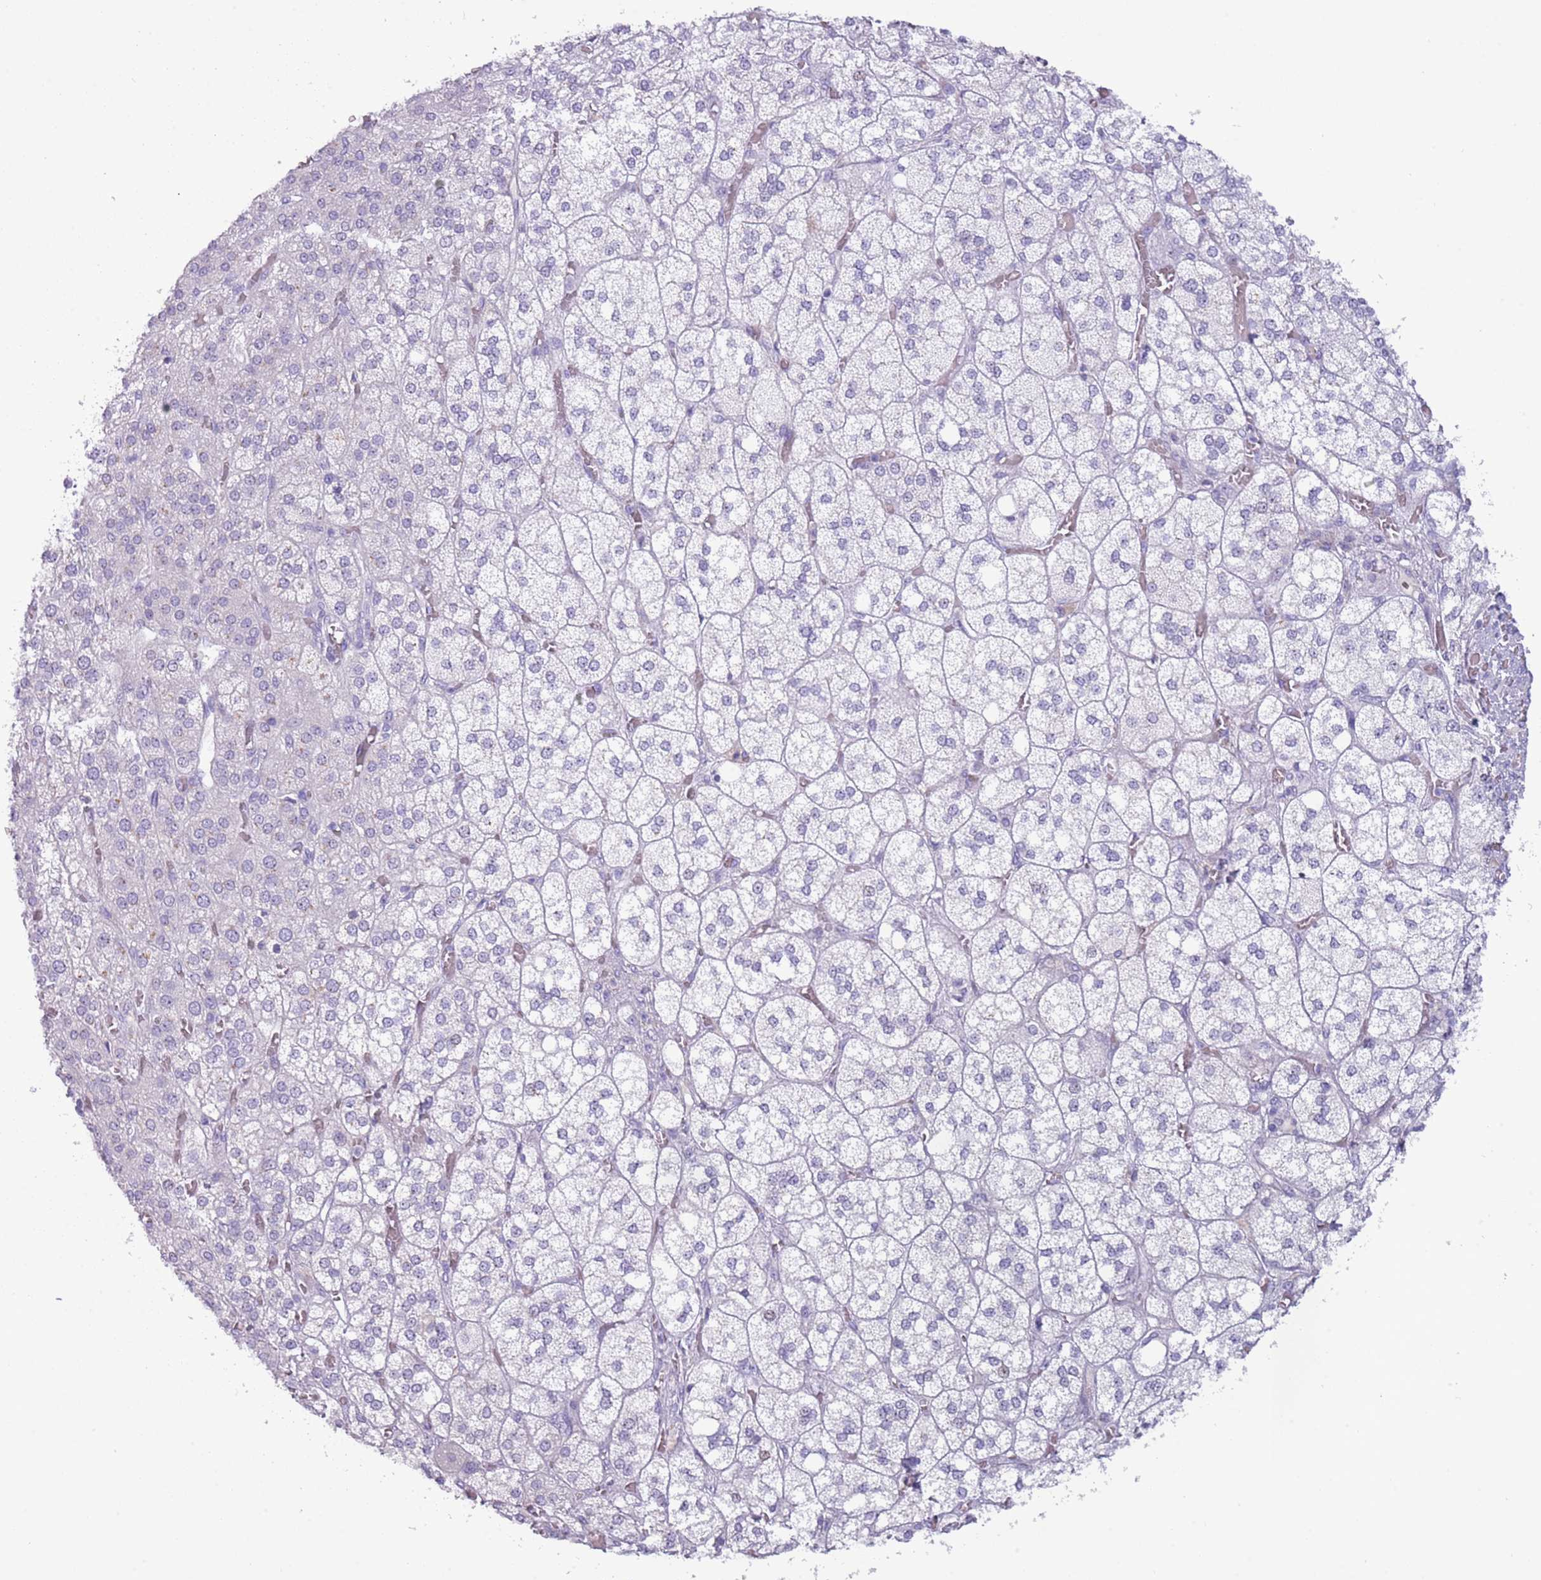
{"staining": {"intensity": "negative", "quantity": "none", "location": "none"}, "tissue": "adrenal gland", "cell_type": "Glandular cells", "image_type": "normal", "snomed": [{"axis": "morphology", "description": "Normal tissue, NOS"}, {"axis": "topography", "description": "Adrenal gland"}], "caption": "Immunohistochemistry (IHC) of unremarkable adrenal gland reveals no staining in glandular cells.", "gene": "NBPF4", "patient": {"sex": "male", "age": 61}}